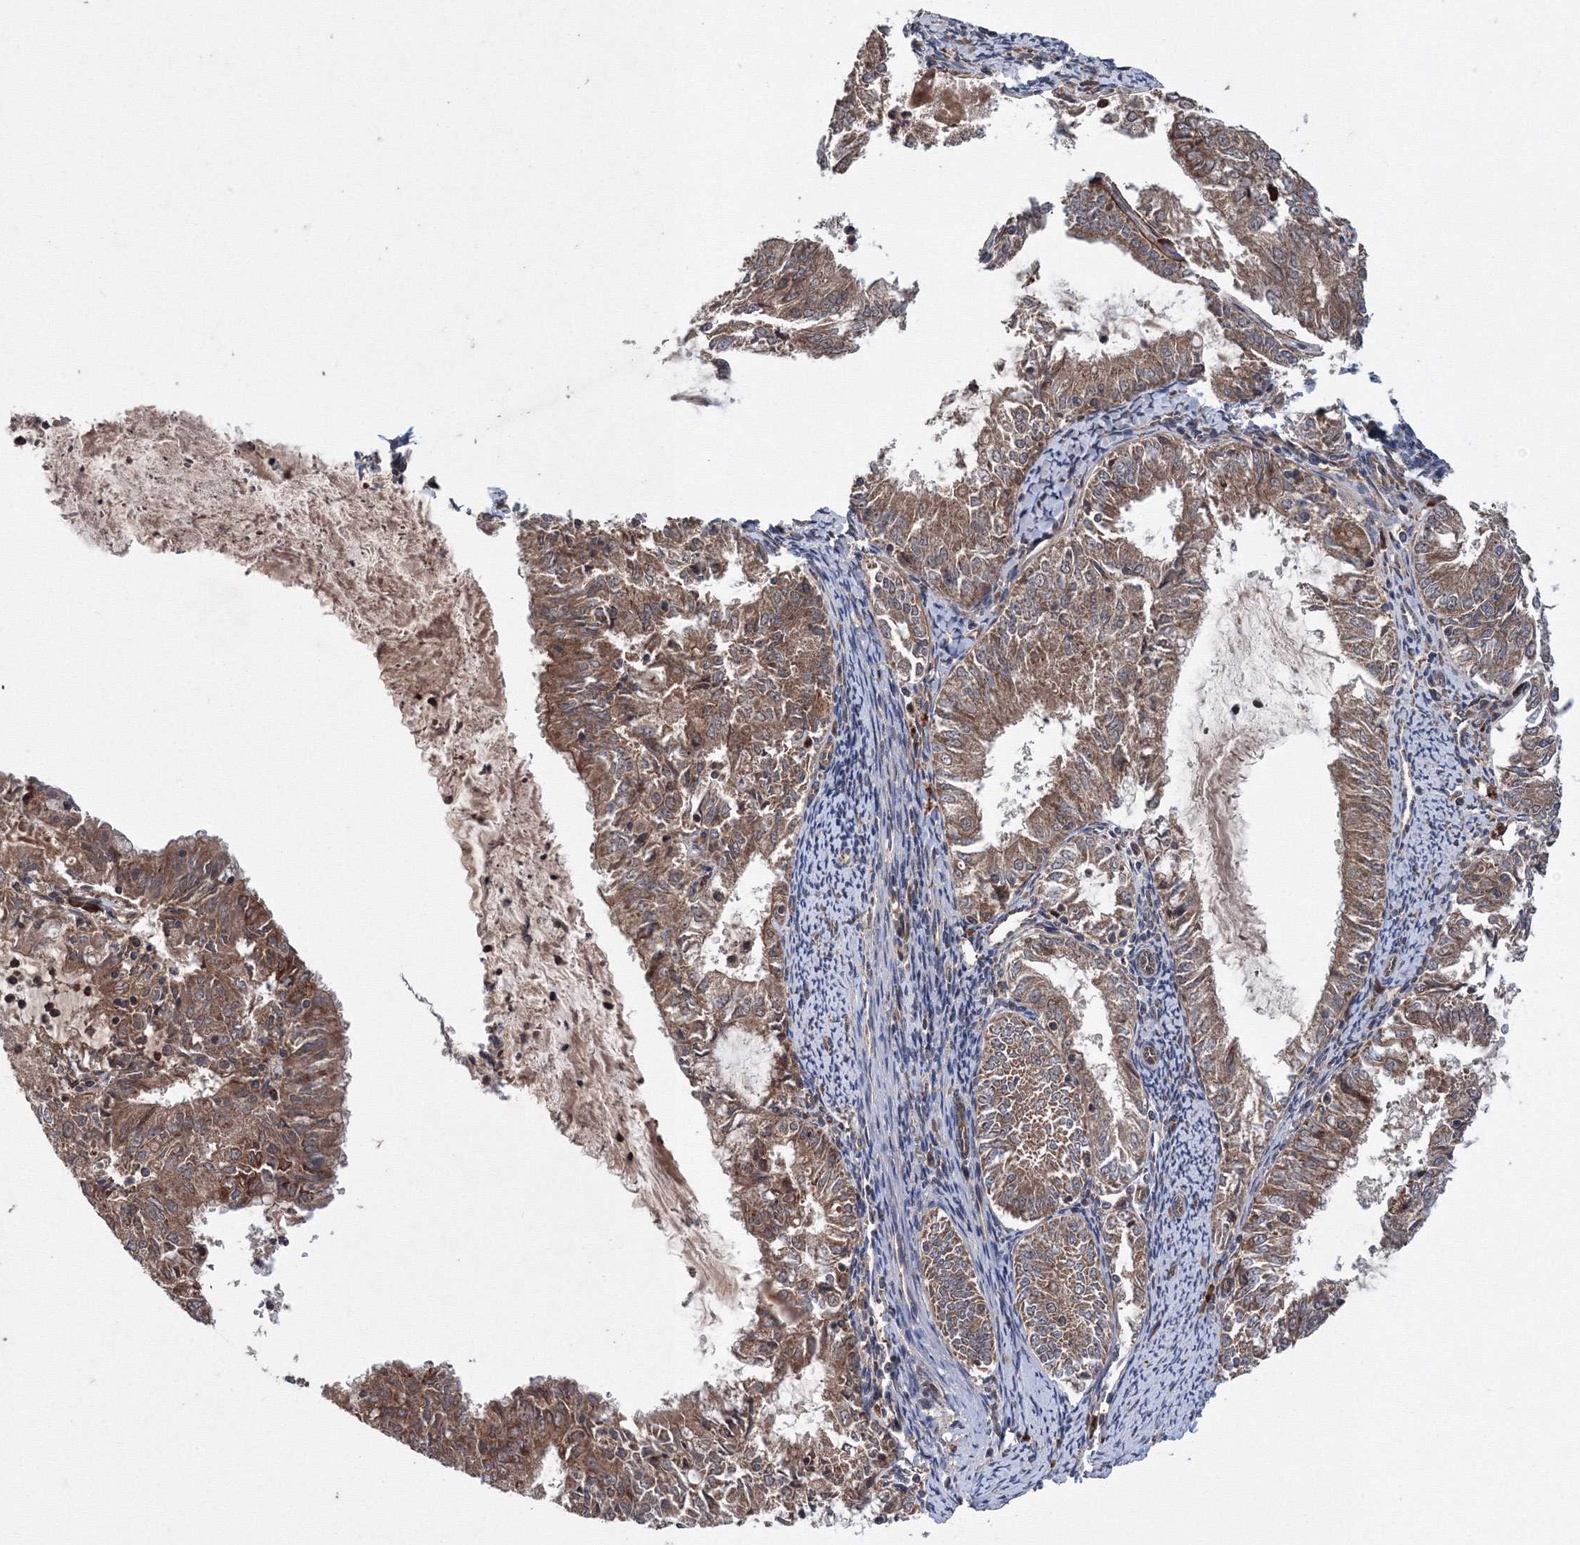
{"staining": {"intensity": "moderate", "quantity": ">75%", "location": "cytoplasmic/membranous"}, "tissue": "endometrial cancer", "cell_type": "Tumor cells", "image_type": "cancer", "snomed": [{"axis": "morphology", "description": "Adenocarcinoma, NOS"}, {"axis": "topography", "description": "Endometrium"}], "caption": "An image of endometrial cancer stained for a protein demonstrates moderate cytoplasmic/membranous brown staining in tumor cells.", "gene": "ATG3", "patient": {"sex": "female", "age": 57}}